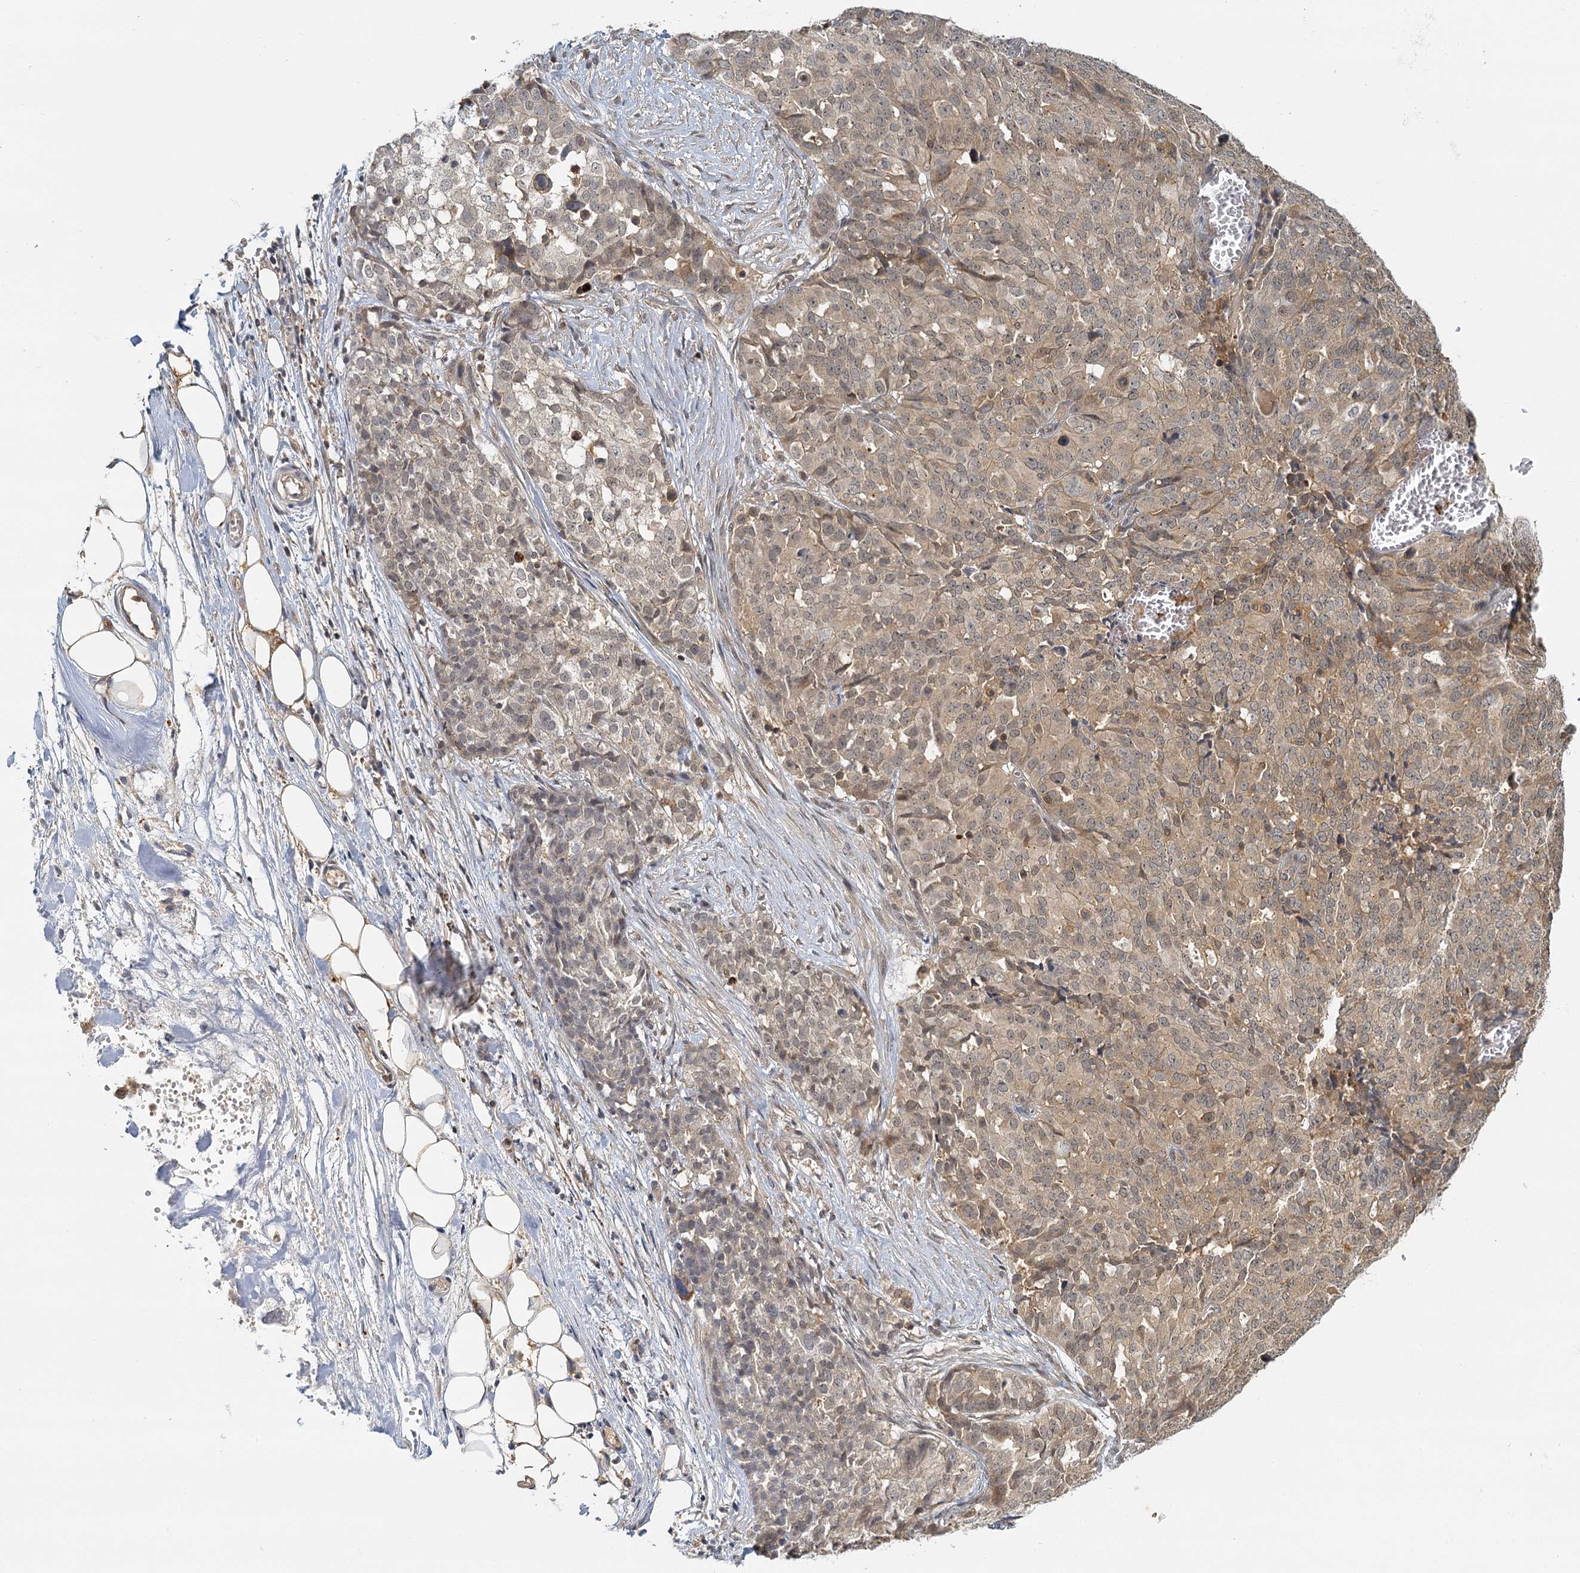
{"staining": {"intensity": "weak", "quantity": "<25%", "location": "cytoplasmic/membranous,nuclear"}, "tissue": "ovarian cancer", "cell_type": "Tumor cells", "image_type": "cancer", "snomed": [{"axis": "morphology", "description": "Cystadenocarcinoma, serous, NOS"}, {"axis": "topography", "description": "Soft tissue"}, {"axis": "topography", "description": "Ovary"}], "caption": "Human serous cystadenocarcinoma (ovarian) stained for a protein using immunohistochemistry (IHC) reveals no expression in tumor cells.", "gene": "ZNF549", "patient": {"sex": "female", "age": 57}}